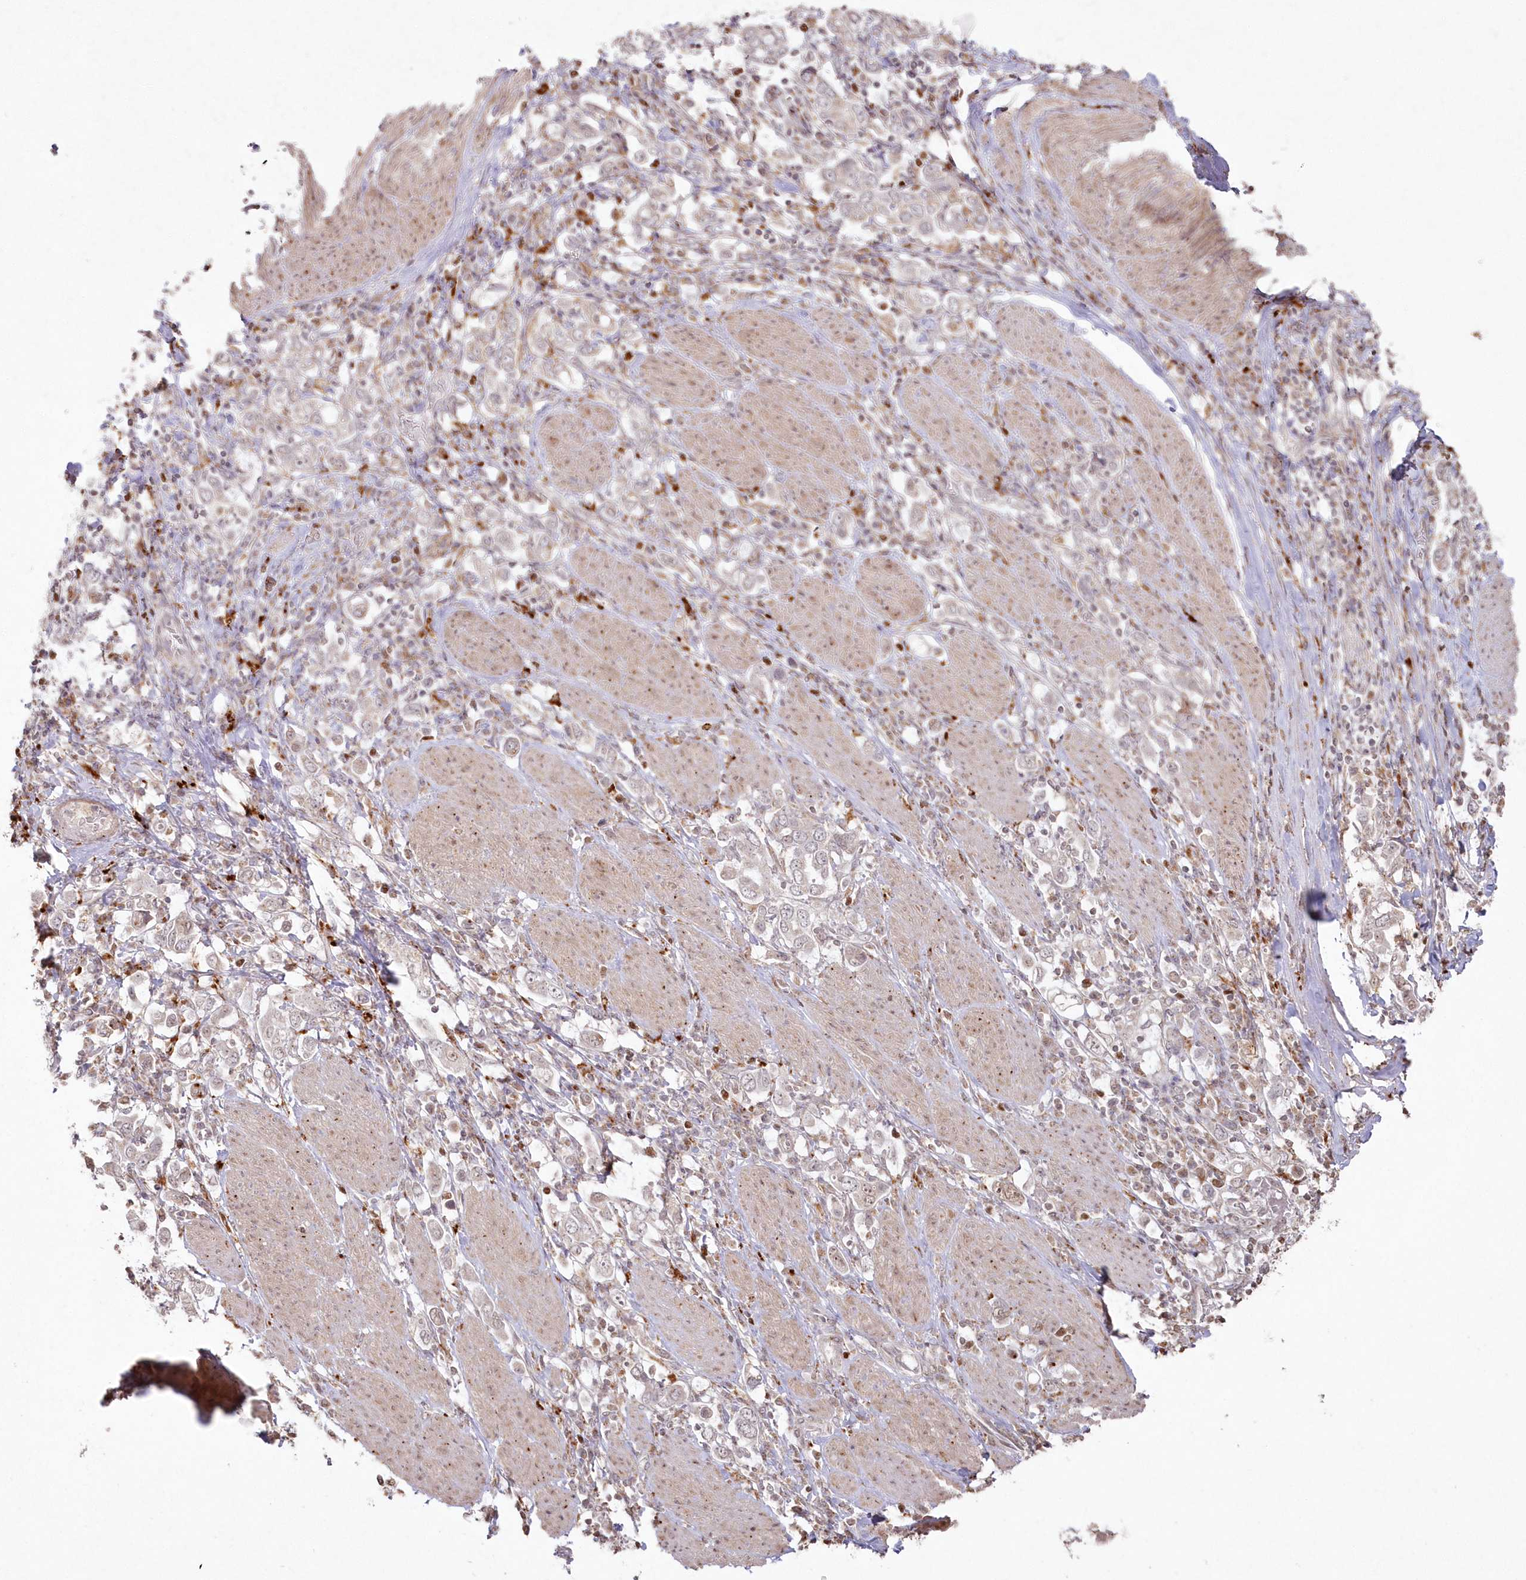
{"staining": {"intensity": "weak", "quantity": "<25%", "location": "cytoplasmic/membranous"}, "tissue": "stomach cancer", "cell_type": "Tumor cells", "image_type": "cancer", "snomed": [{"axis": "morphology", "description": "Adenocarcinoma, NOS"}, {"axis": "topography", "description": "Stomach, upper"}], "caption": "Immunohistochemical staining of human adenocarcinoma (stomach) displays no significant expression in tumor cells.", "gene": "ARSB", "patient": {"sex": "male", "age": 62}}